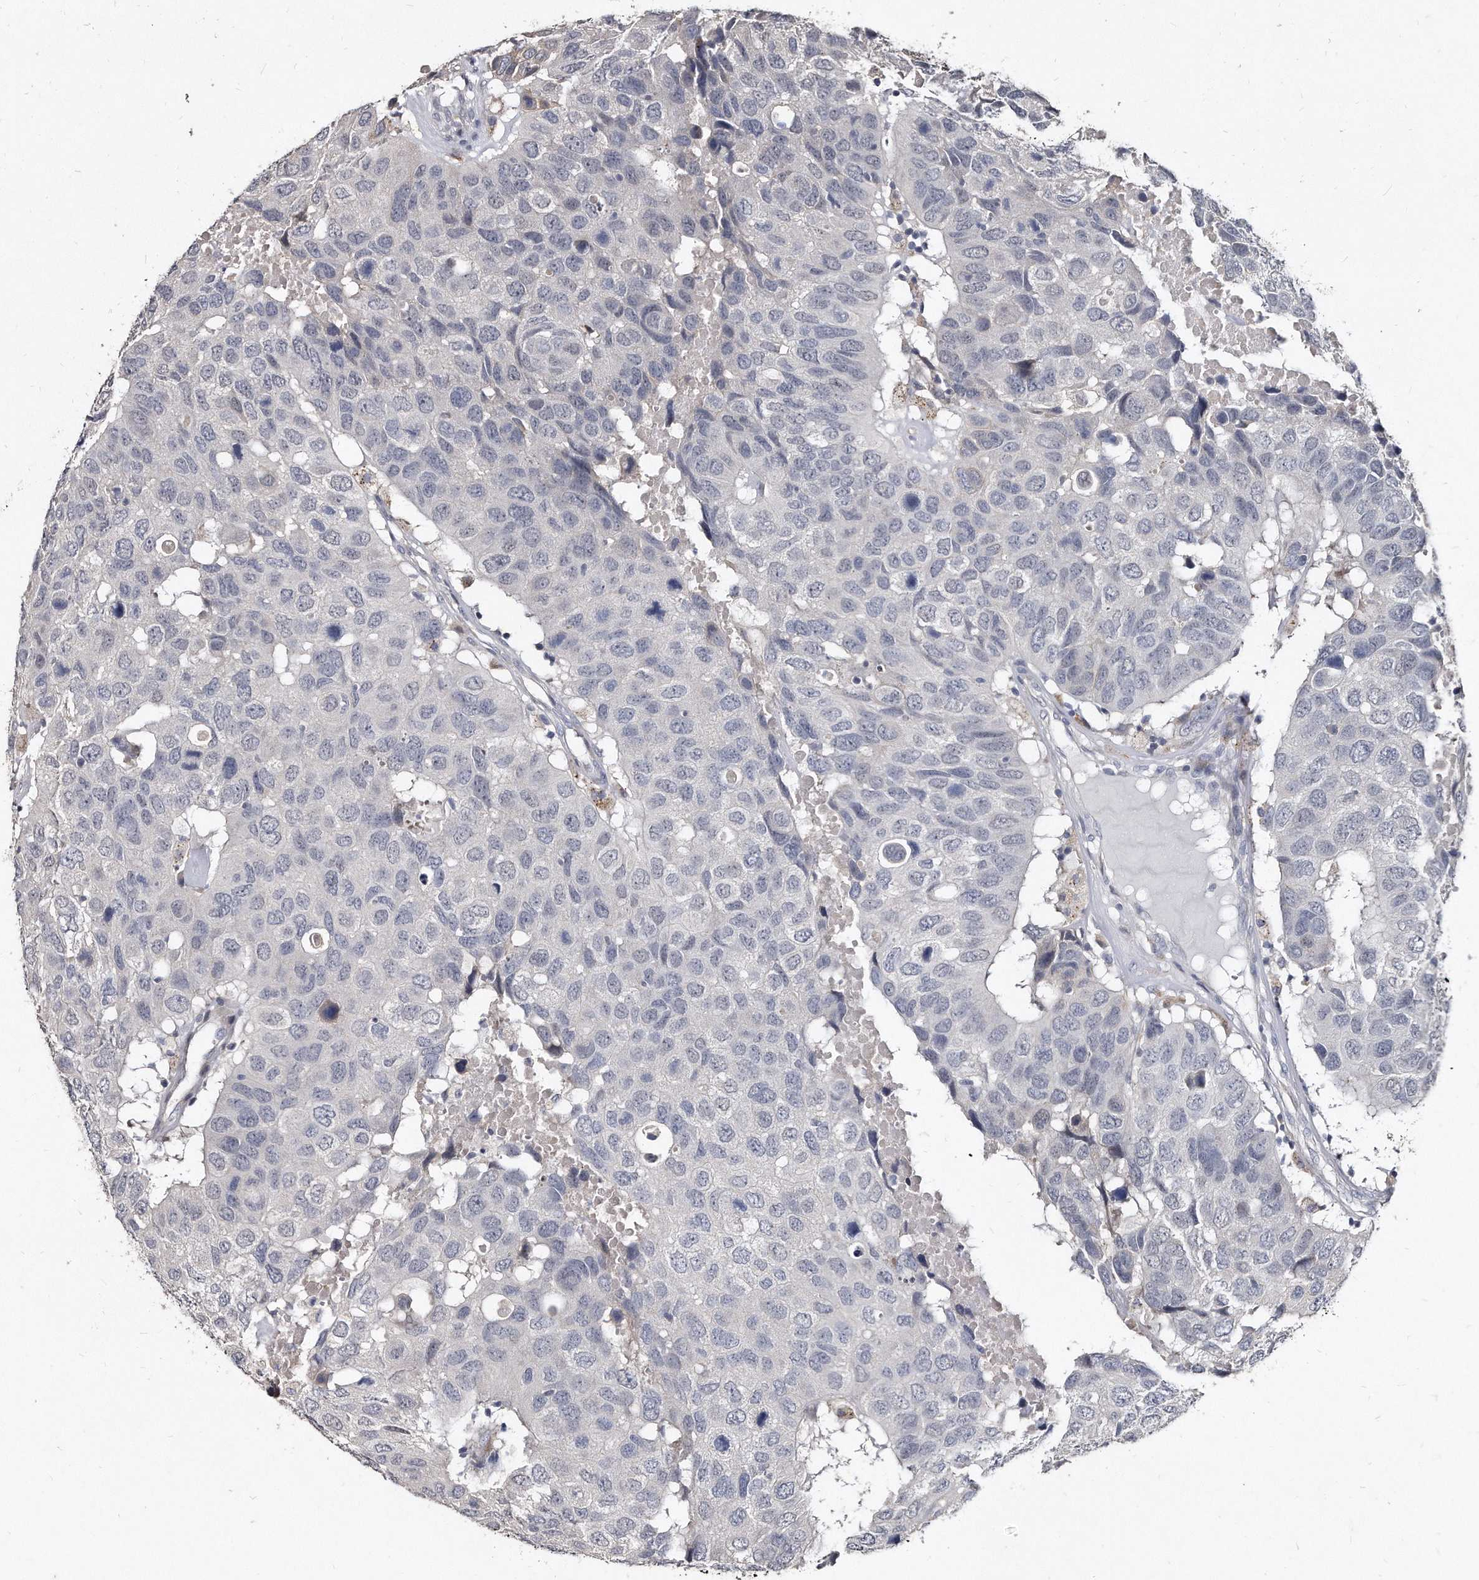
{"staining": {"intensity": "negative", "quantity": "none", "location": "none"}, "tissue": "head and neck cancer", "cell_type": "Tumor cells", "image_type": "cancer", "snomed": [{"axis": "morphology", "description": "Squamous cell carcinoma, NOS"}, {"axis": "topography", "description": "Head-Neck"}], "caption": "The photomicrograph reveals no staining of tumor cells in head and neck cancer (squamous cell carcinoma).", "gene": "KLHDC3", "patient": {"sex": "male", "age": 66}}